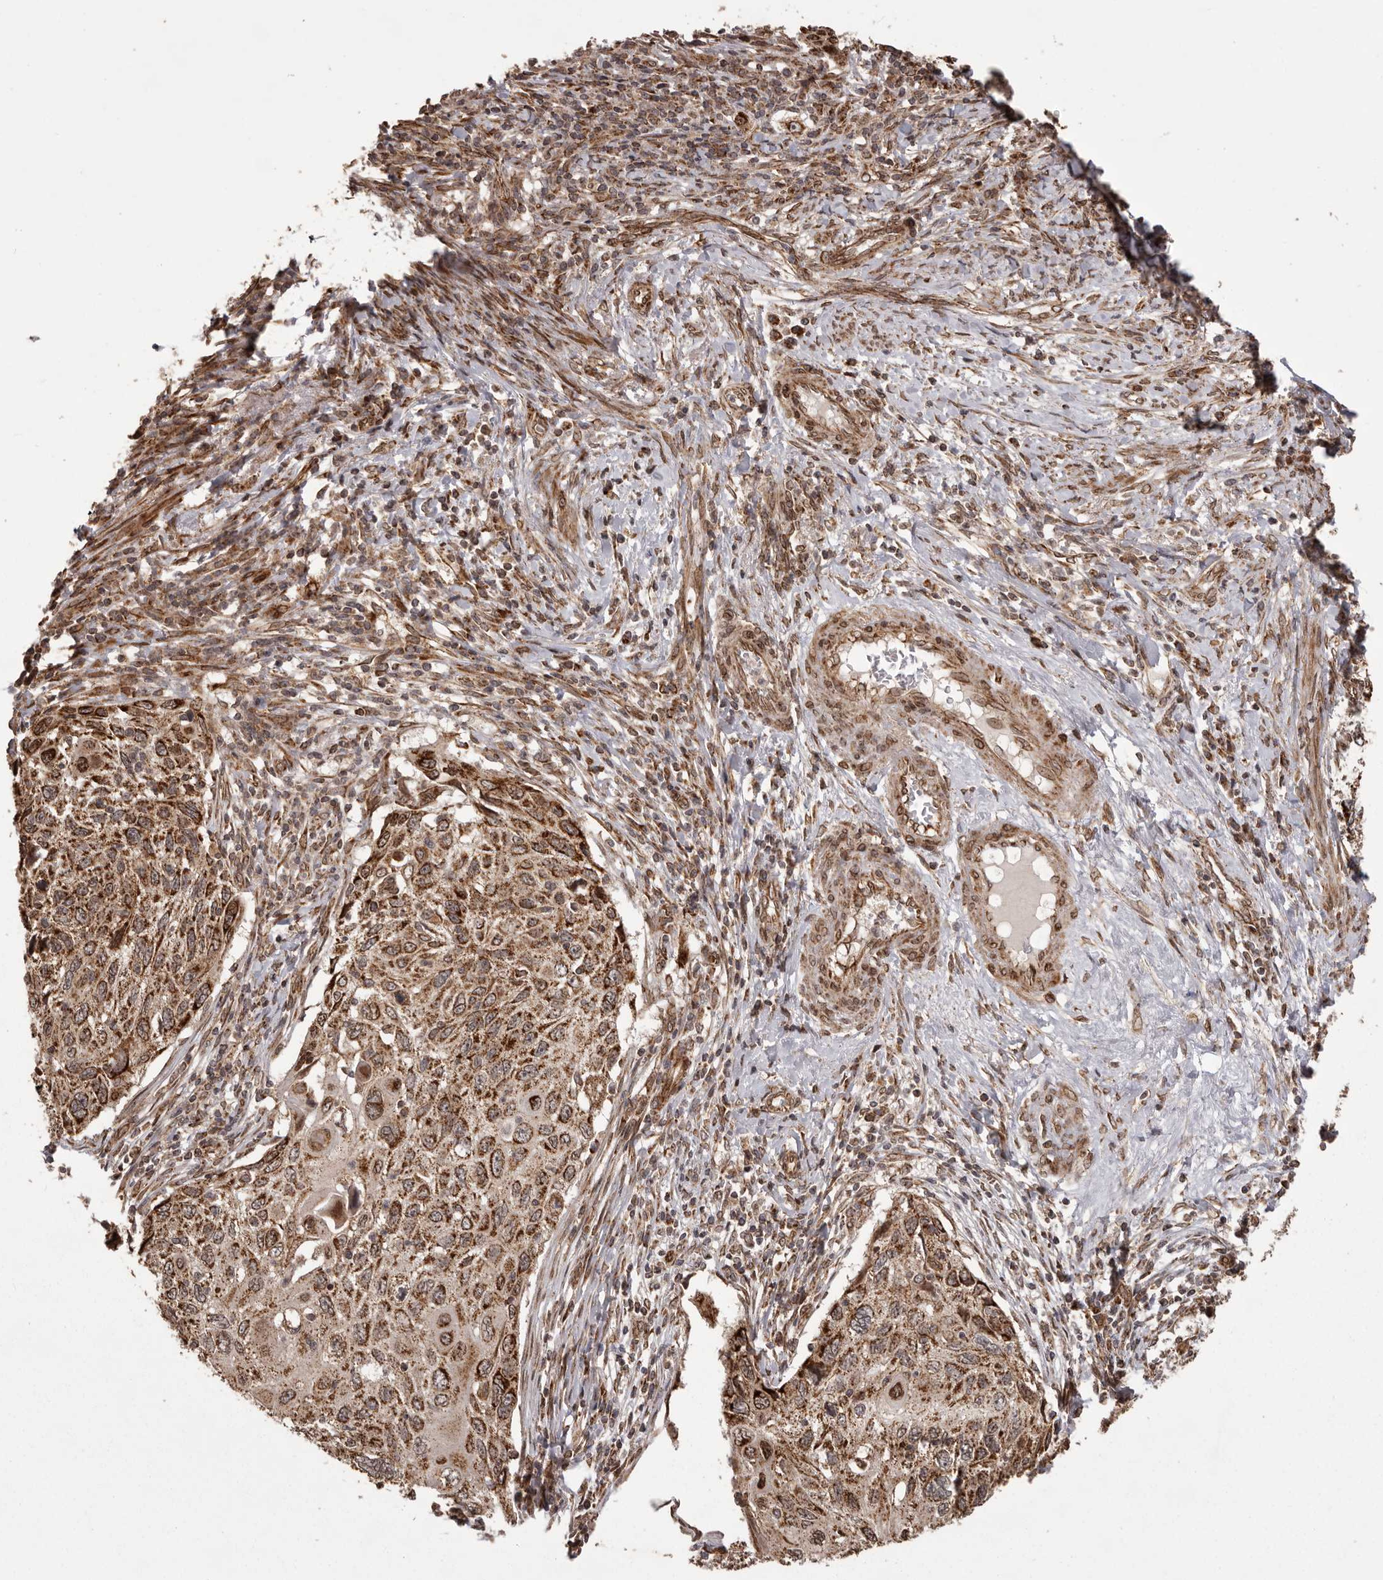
{"staining": {"intensity": "strong", "quantity": ">75%", "location": "cytoplasmic/membranous"}, "tissue": "cervical cancer", "cell_type": "Tumor cells", "image_type": "cancer", "snomed": [{"axis": "morphology", "description": "Squamous cell carcinoma, NOS"}, {"axis": "topography", "description": "Cervix"}], "caption": "Squamous cell carcinoma (cervical) stained with immunohistochemistry reveals strong cytoplasmic/membranous positivity in about >75% of tumor cells. (DAB (3,3'-diaminobenzidine) IHC, brown staining for protein, blue staining for nuclei).", "gene": "CHRM2", "patient": {"sex": "female", "age": 70}}